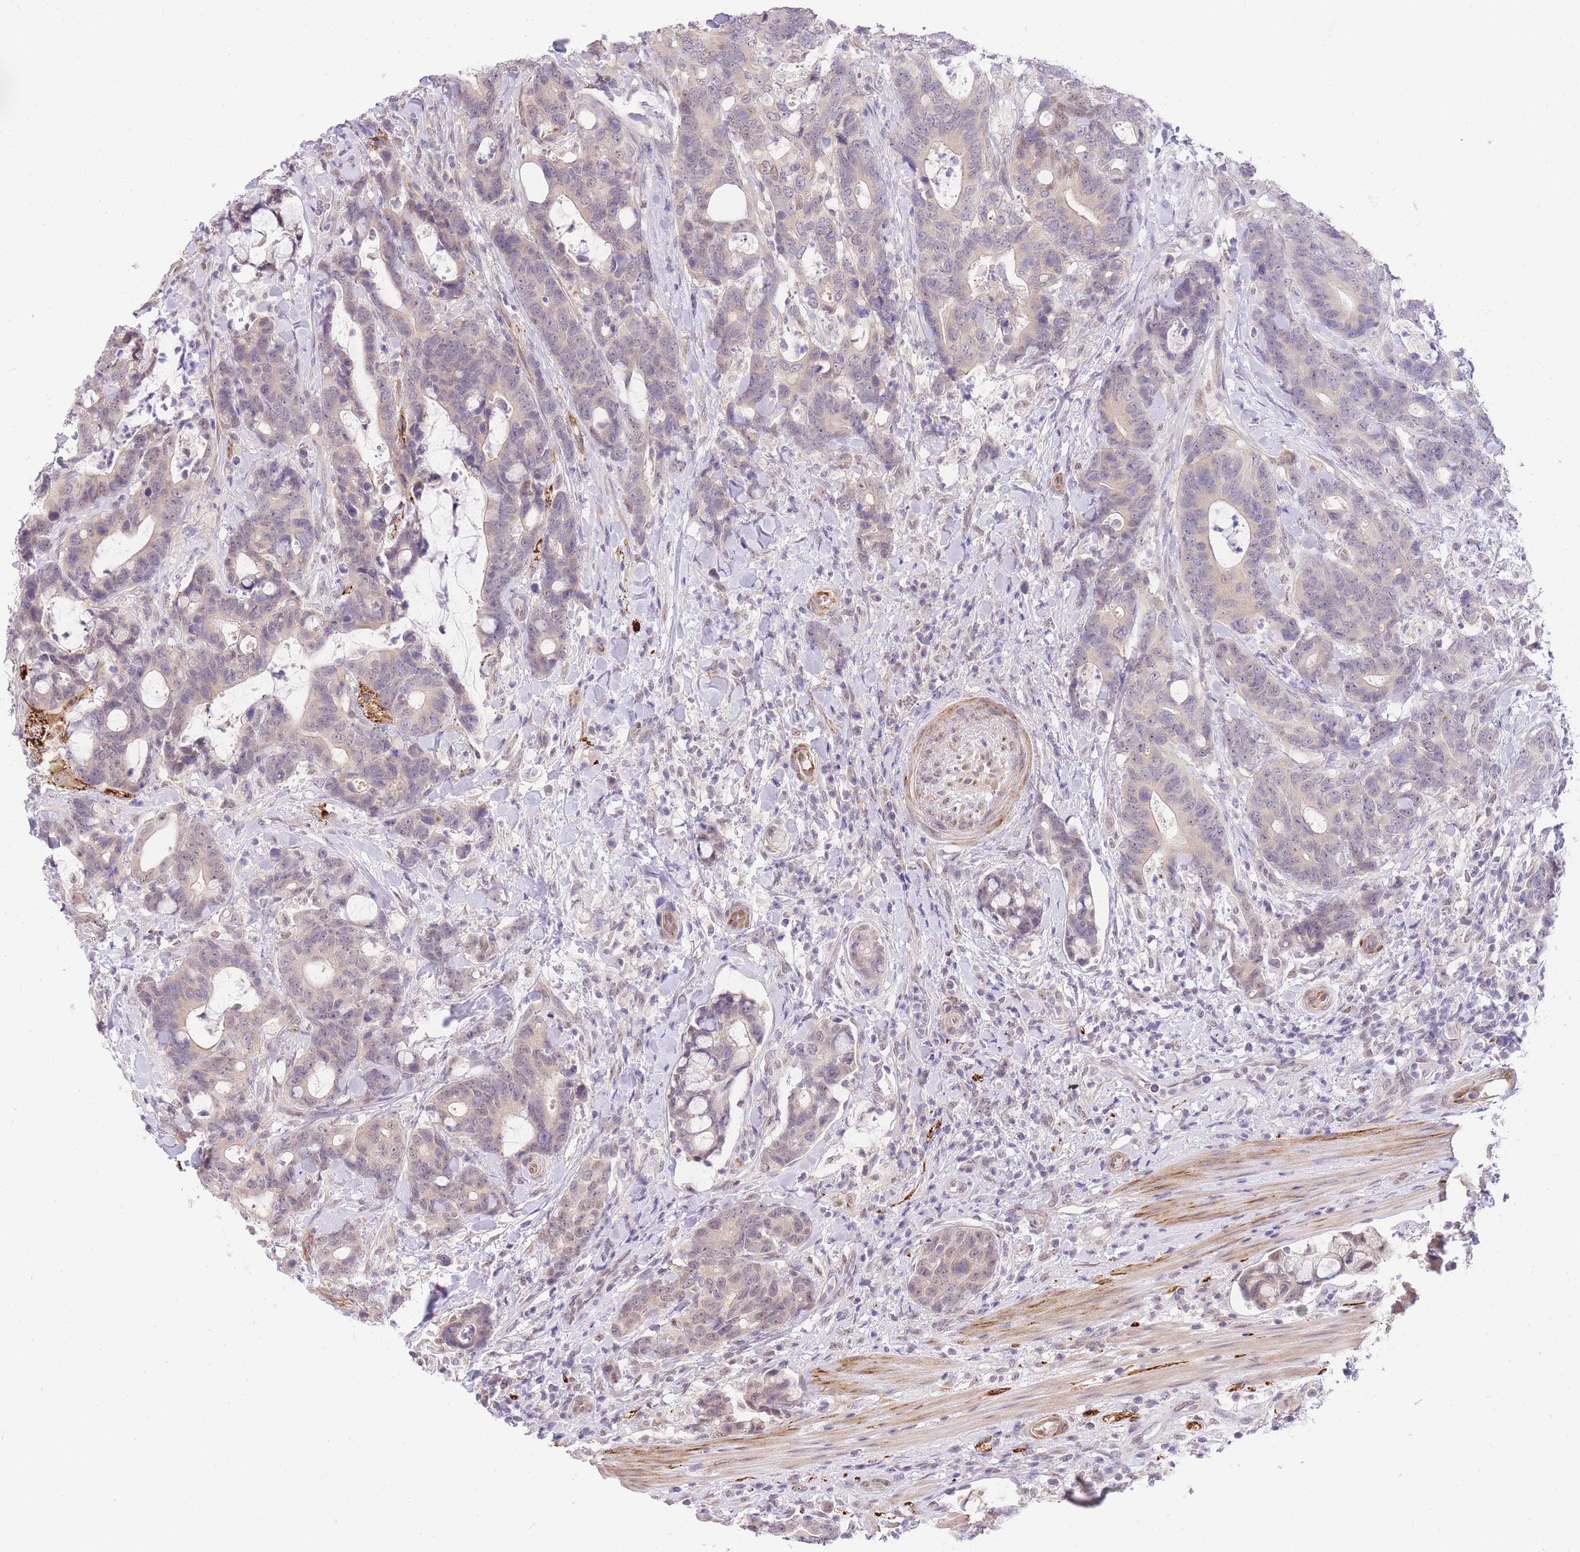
{"staining": {"intensity": "weak", "quantity": "<25%", "location": "nuclear"}, "tissue": "colorectal cancer", "cell_type": "Tumor cells", "image_type": "cancer", "snomed": [{"axis": "morphology", "description": "Adenocarcinoma, NOS"}, {"axis": "topography", "description": "Colon"}], "caption": "This is a image of immunohistochemistry (IHC) staining of colorectal cancer (adenocarcinoma), which shows no staining in tumor cells.", "gene": "S100PBP", "patient": {"sex": "female", "age": 82}}